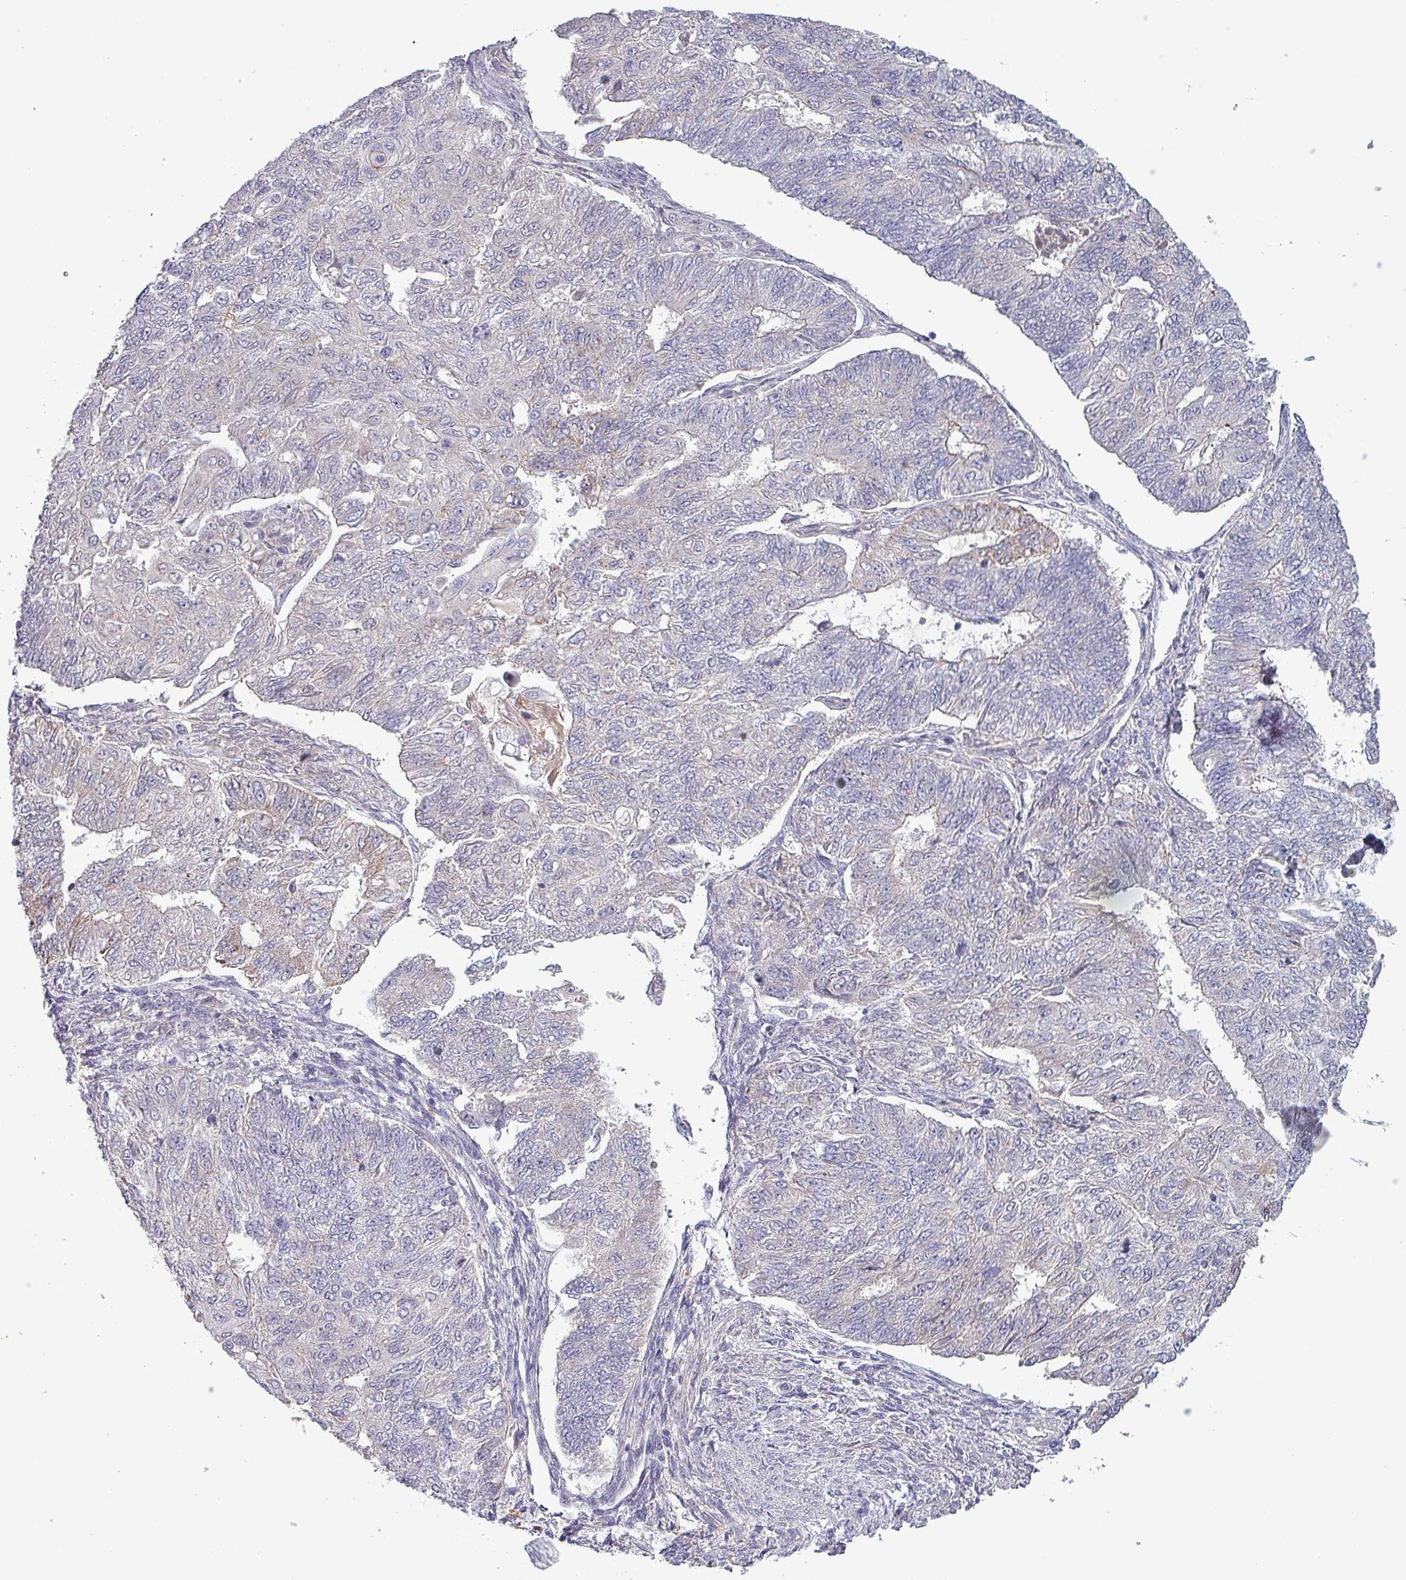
{"staining": {"intensity": "negative", "quantity": "none", "location": "none"}, "tissue": "endometrial cancer", "cell_type": "Tumor cells", "image_type": "cancer", "snomed": [{"axis": "morphology", "description": "Adenocarcinoma, NOS"}, {"axis": "topography", "description": "Endometrium"}], "caption": "Tumor cells are negative for protein expression in human endometrial cancer (adenocarcinoma).", "gene": "ZNF322", "patient": {"sex": "female", "age": 32}}